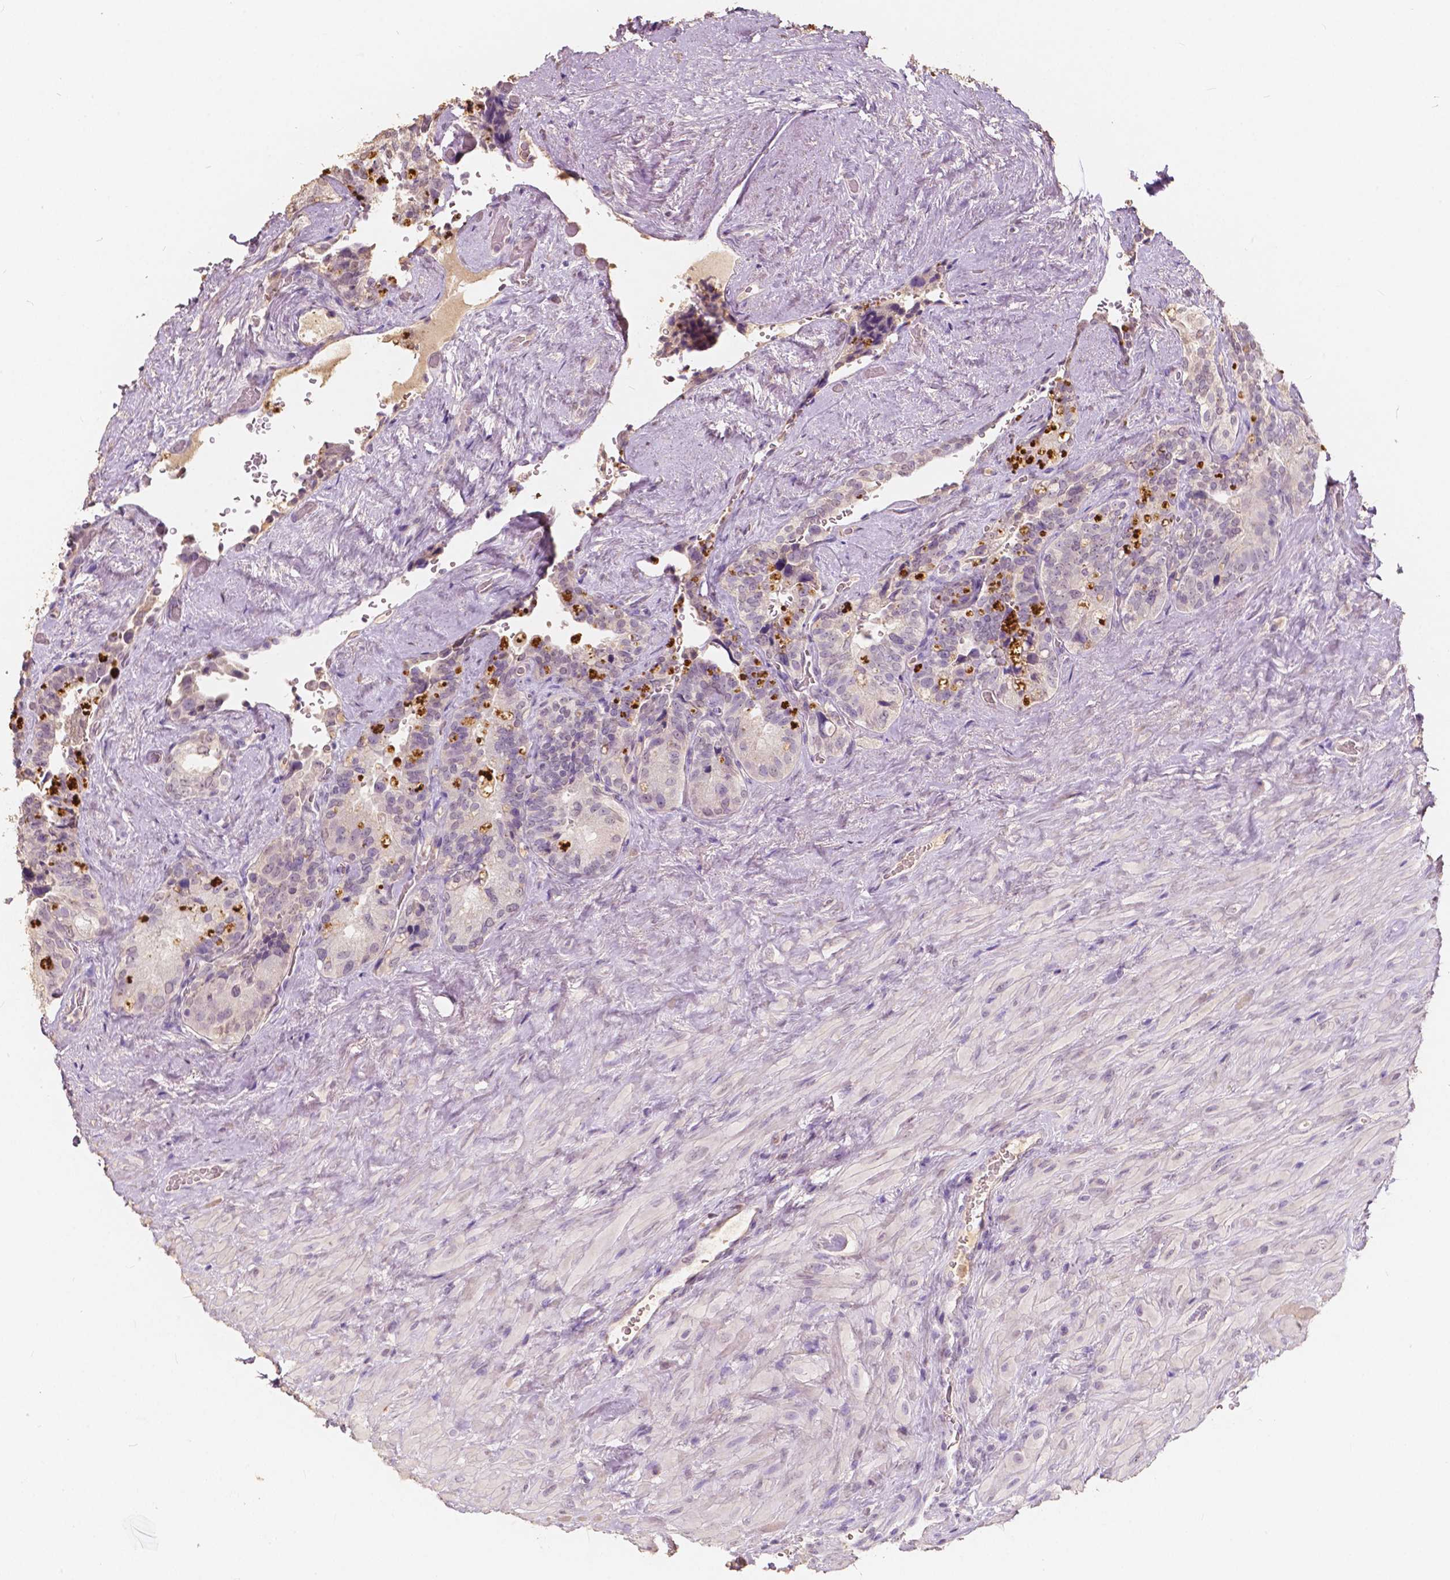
{"staining": {"intensity": "negative", "quantity": "none", "location": "none"}, "tissue": "seminal vesicle", "cell_type": "Glandular cells", "image_type": "normal", "snomed": [{"axis": "morphology", "description": "Normal tissue, NOS"}, {"axis": "topography", "description": "Seminal veicle"}], "caption": "High magnification brightfield microscopy of benign seminal vesicle stained with DAB (3,3'-diaminobenzidine) (brown) and counterstained with hematoxylin (blue): glandular cells show no significant expression. (DAB (3,3'-diaminobenzidine) immunohistochemistry, high magnification).", "gene": "SOX15", "patient": {"sex": "male", "age": 69}}